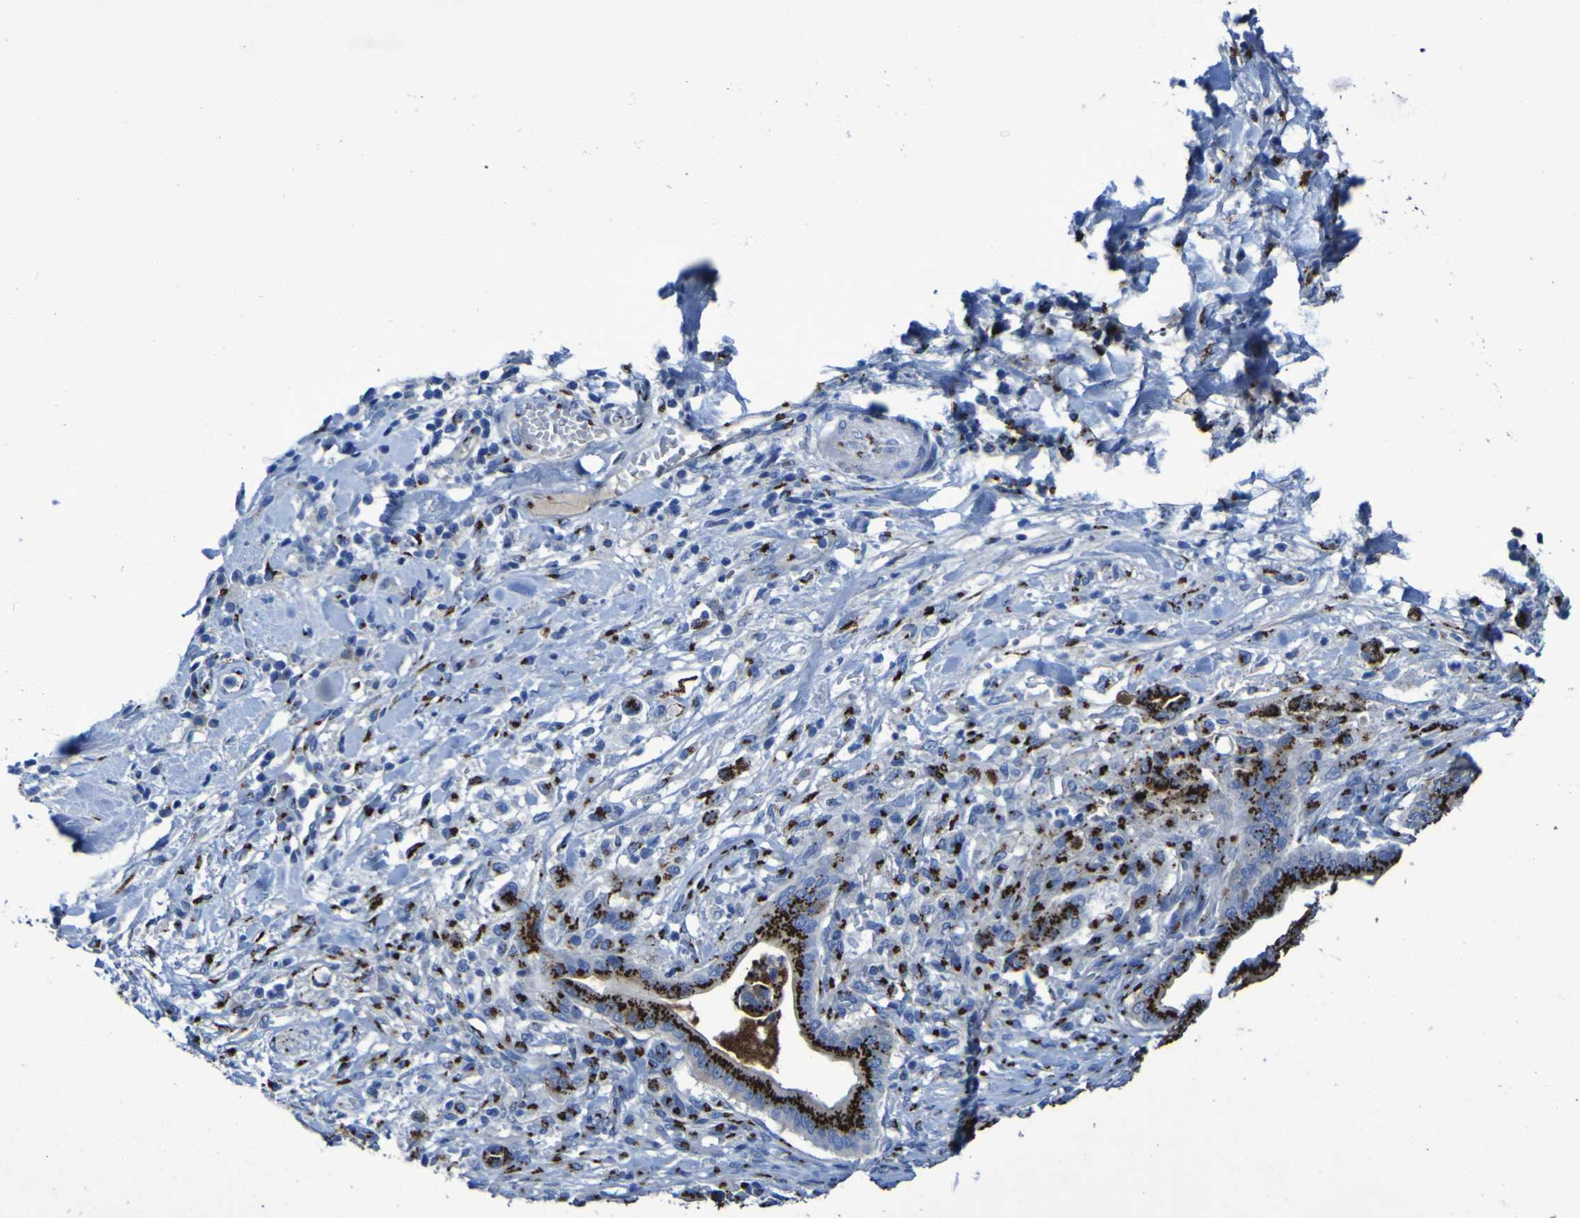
{"staining": {"intensity": "strong", "quantity": ">75%", "location": "cytoplasmic/membranous"}, "tissue": "pancreatic cancer", "cell_type": "Tumor cells", "image_type": "cancer", "snomed": [{"axis": "morphology", "description": "Adenocarcinoma, NOS"}, {"axis": "topography", "description": "Pancreas"}], "caption": "Immunohistochemical staining of human pancreatic cancer (adenocarcinoma) exhibits strong cytoplasmic/membranous protein expression in about >75% of tumor cells.", "gene": "GOLM1", "patient": {"sex": "male", "age": 63}}